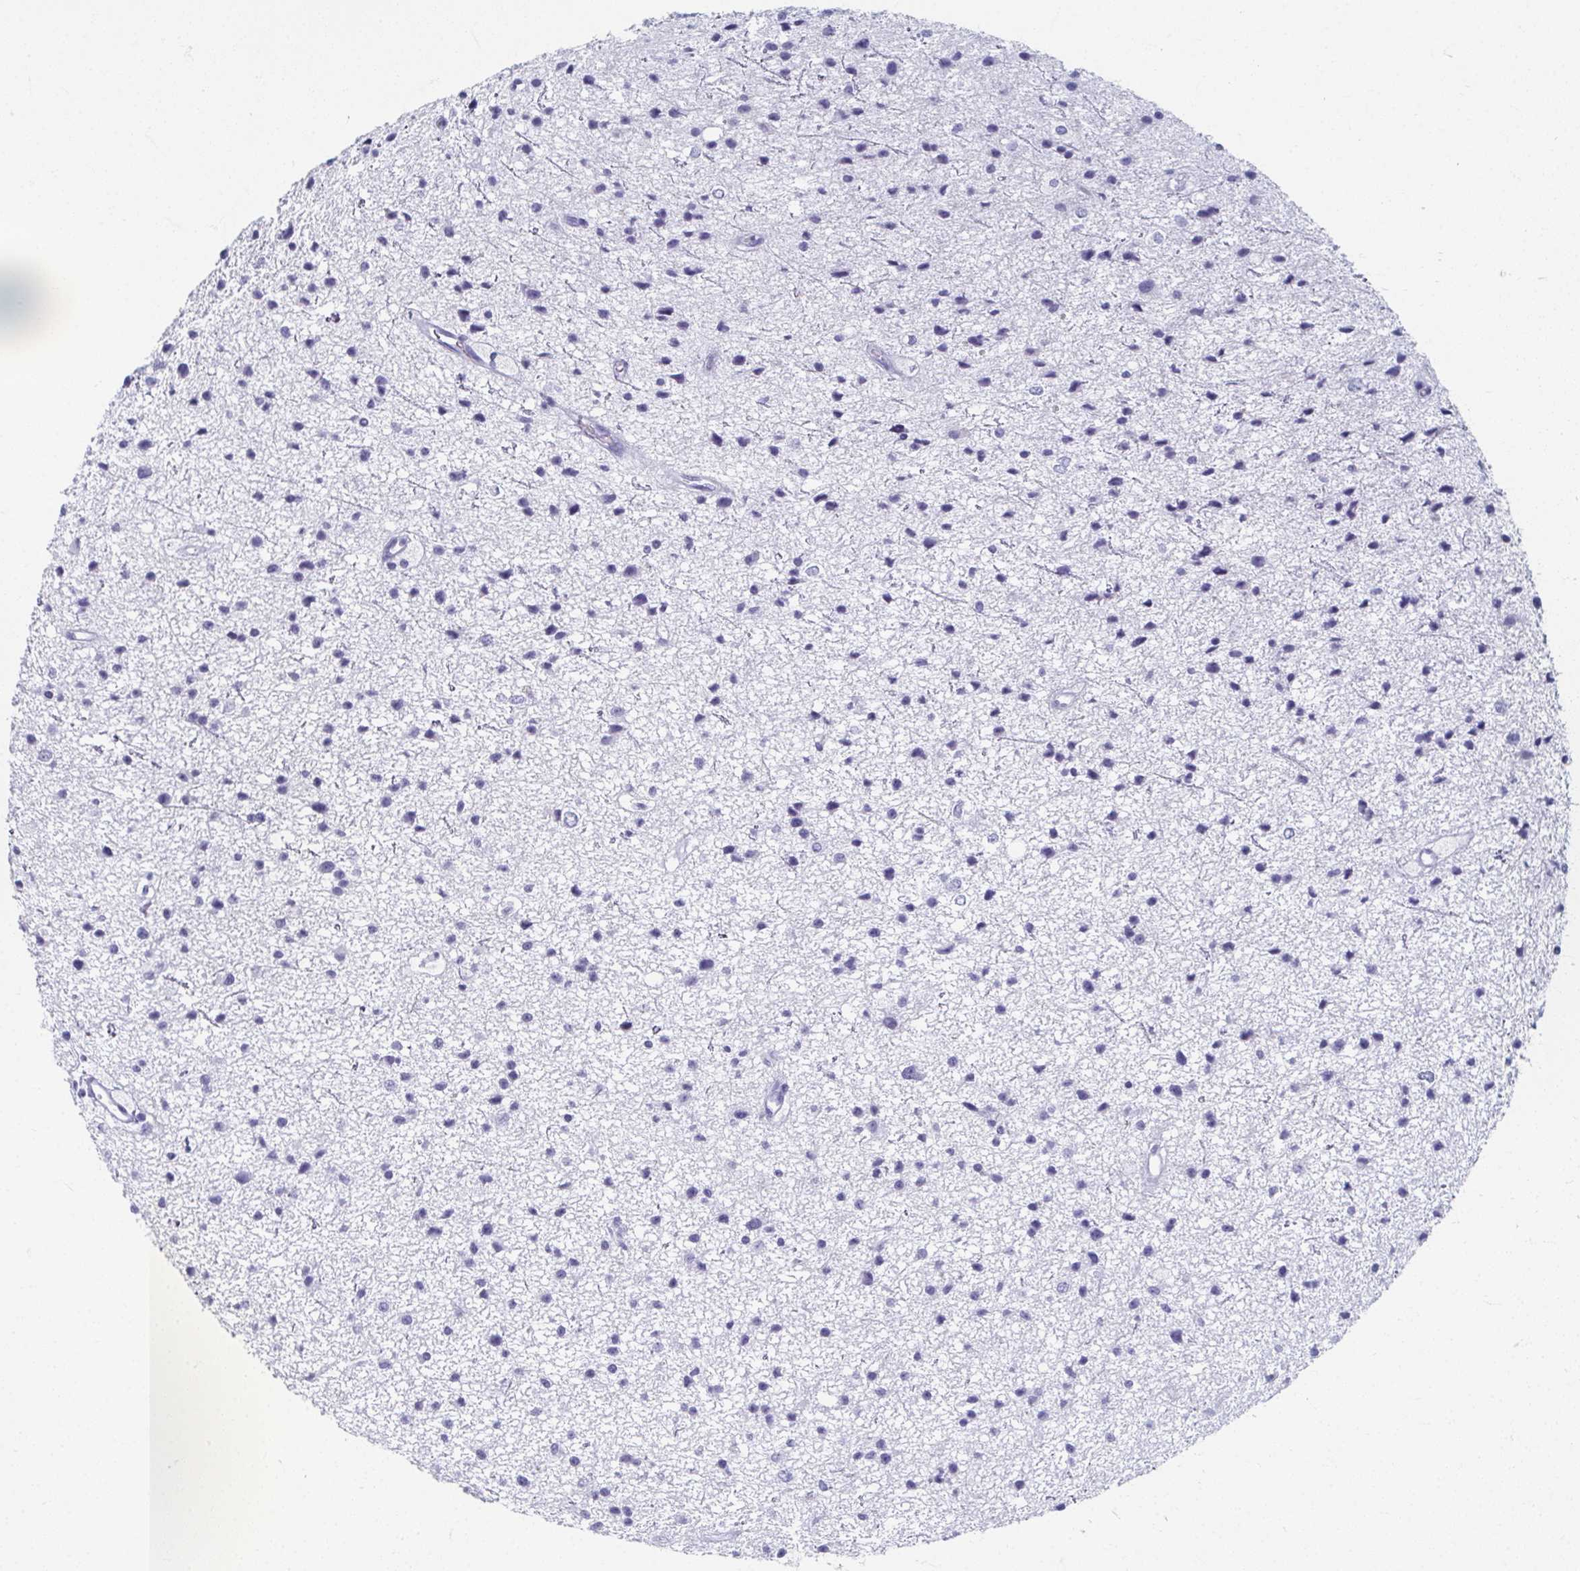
{"staining": {"intensity": "negative", "quantity": "none", "location": "none"}, "tissue": "glioma", "cell_type": "Tumor cells", "image_type": "cancer", "snomed": [{"axis": "morphology", "description": "Glioma, malignant, Low grade"}, {"axis": "topography", "description": "Brain"}], "caption": "A photomicrograph of glioma stained for a protein displays no brown staining in tumor cells.", "gene": "GHRL", "patient": {"sex": "male", "age": 43}}